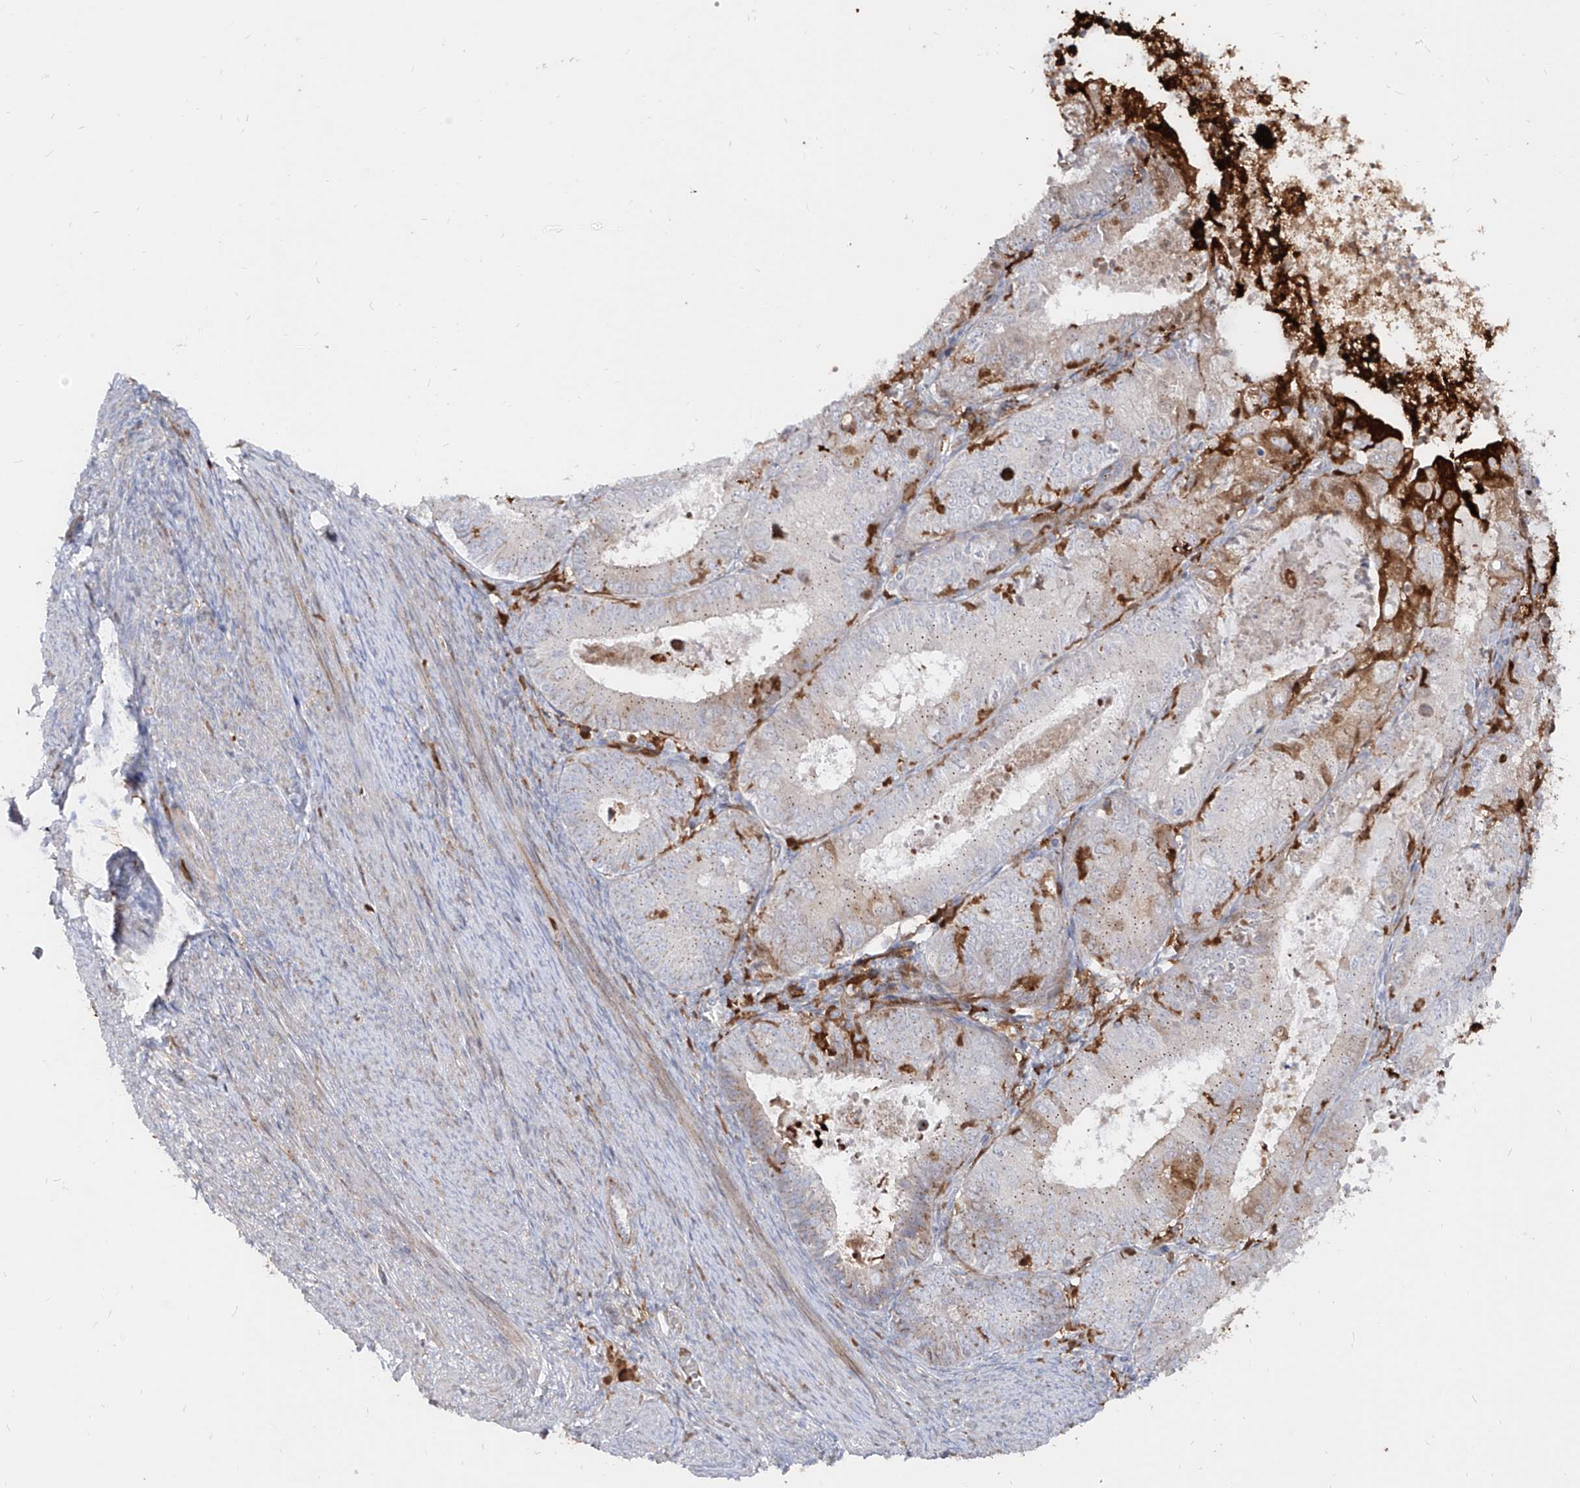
{"staining": {"intensity": "moderate", "quantity": "<25%", "location": "cytoplasmic/membranous"}, "tissue": "endometrial cancer", "cell_type": "Tumor cells", "image_type": "cancer", "snomed": [{"axis": "morphology", "description": "Adenocarcinoma, NOS"}, {"axis": "topography", "description": "Endometrium"}], "caption": "This is a micrograph of immunohistochemistry (IHC) staining of endometrial cancer (adenocarcinoma), which shows moderate expression in the cytoplasmic/membranous of tumor cells.", "gene": "KYNU", "patient": {"sex": "female", "age": 57}}